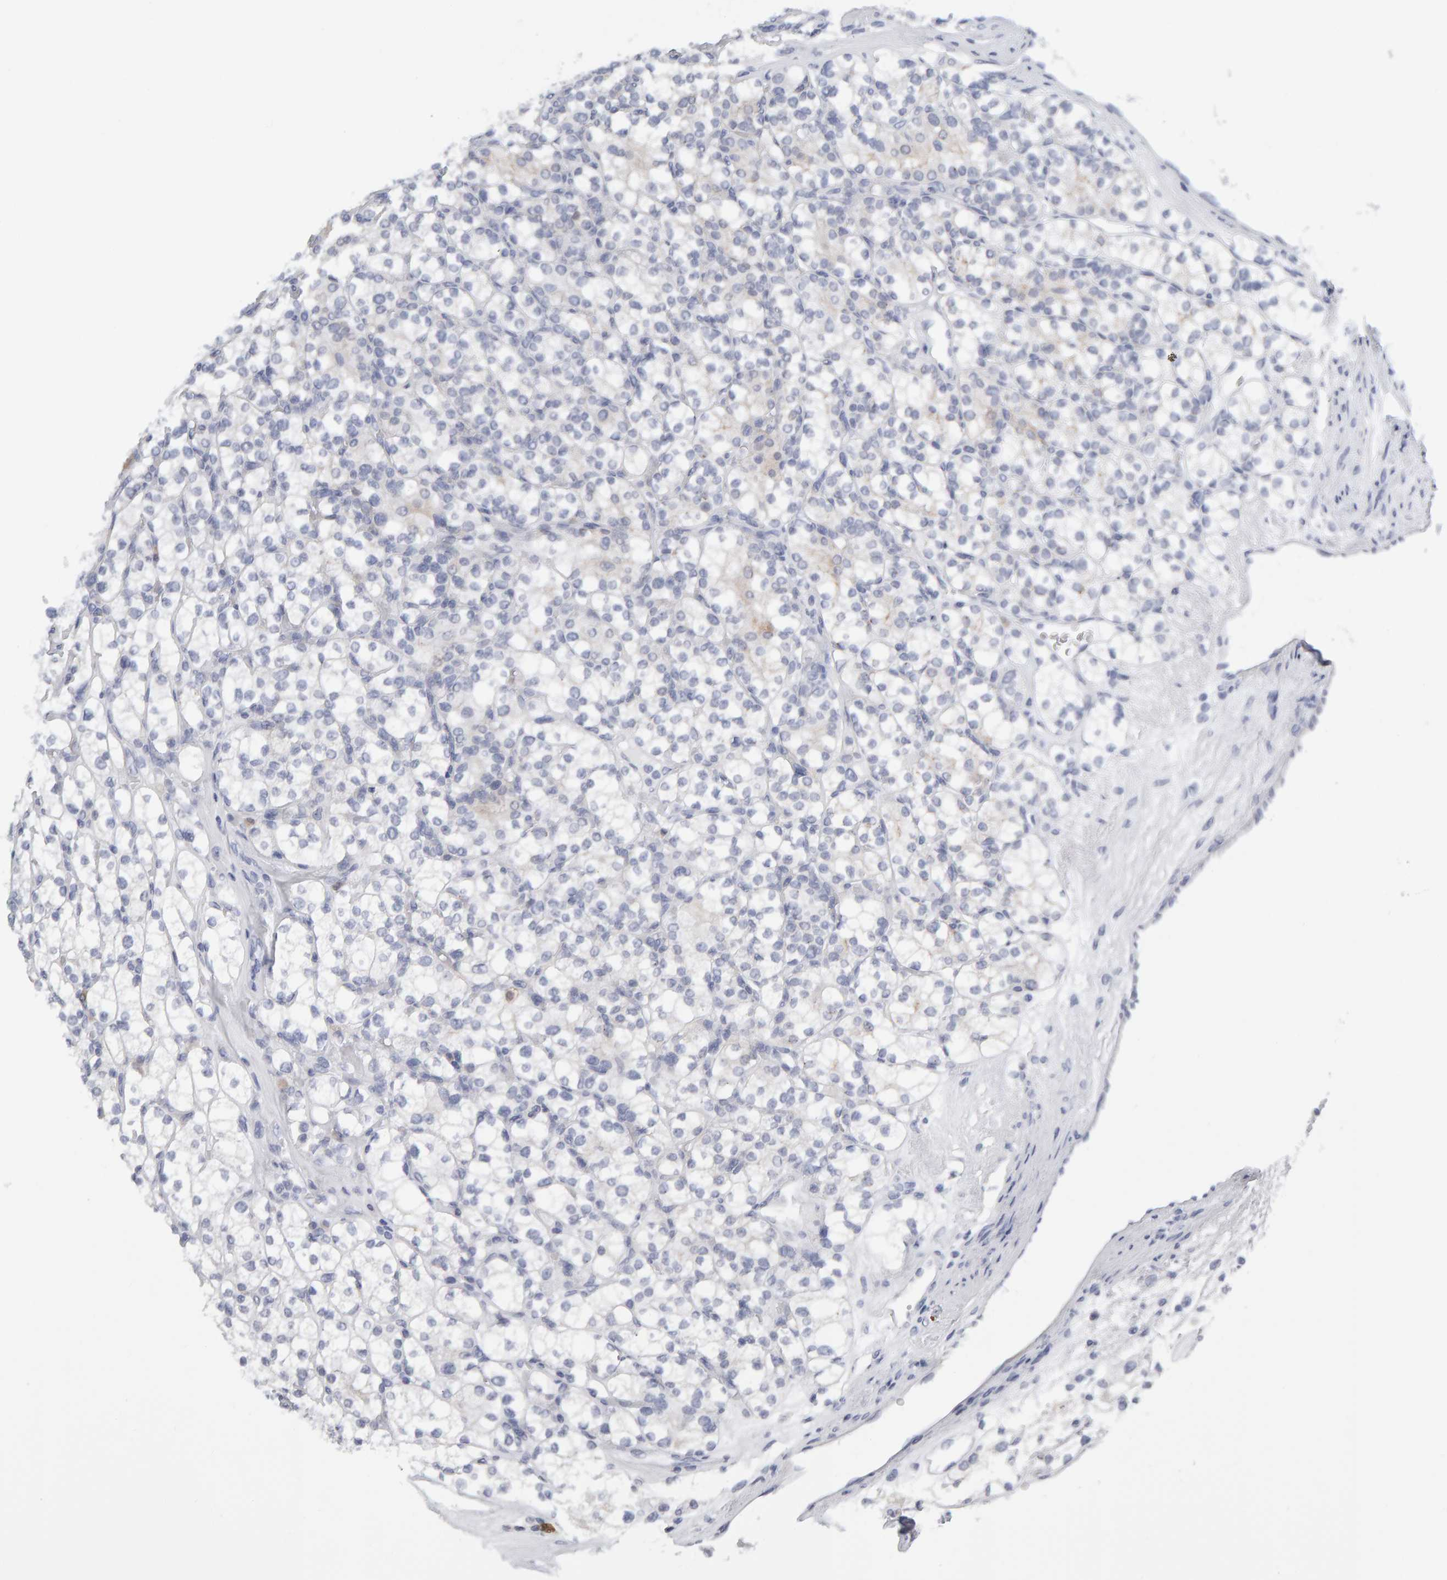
{"staining": {"intensity": "negative", "quantity": "none", "location": "none"}, "tissue": "renal cancer", "cell_type": "Tumor cells", "image_type": "cancer", "snomed": [{"axis": "morphology", "description": "Adenocarcinoma, NOS"}, {"axis": "topography", "description": "Kidney"}], "caption": "Human renal cancer (adenocarcinoma) stained for a protein using immunohistochemistry exhibits no positivity in tumor cells.", "gene": "CTH", "patient": {"sex": "male", "age": 77}}